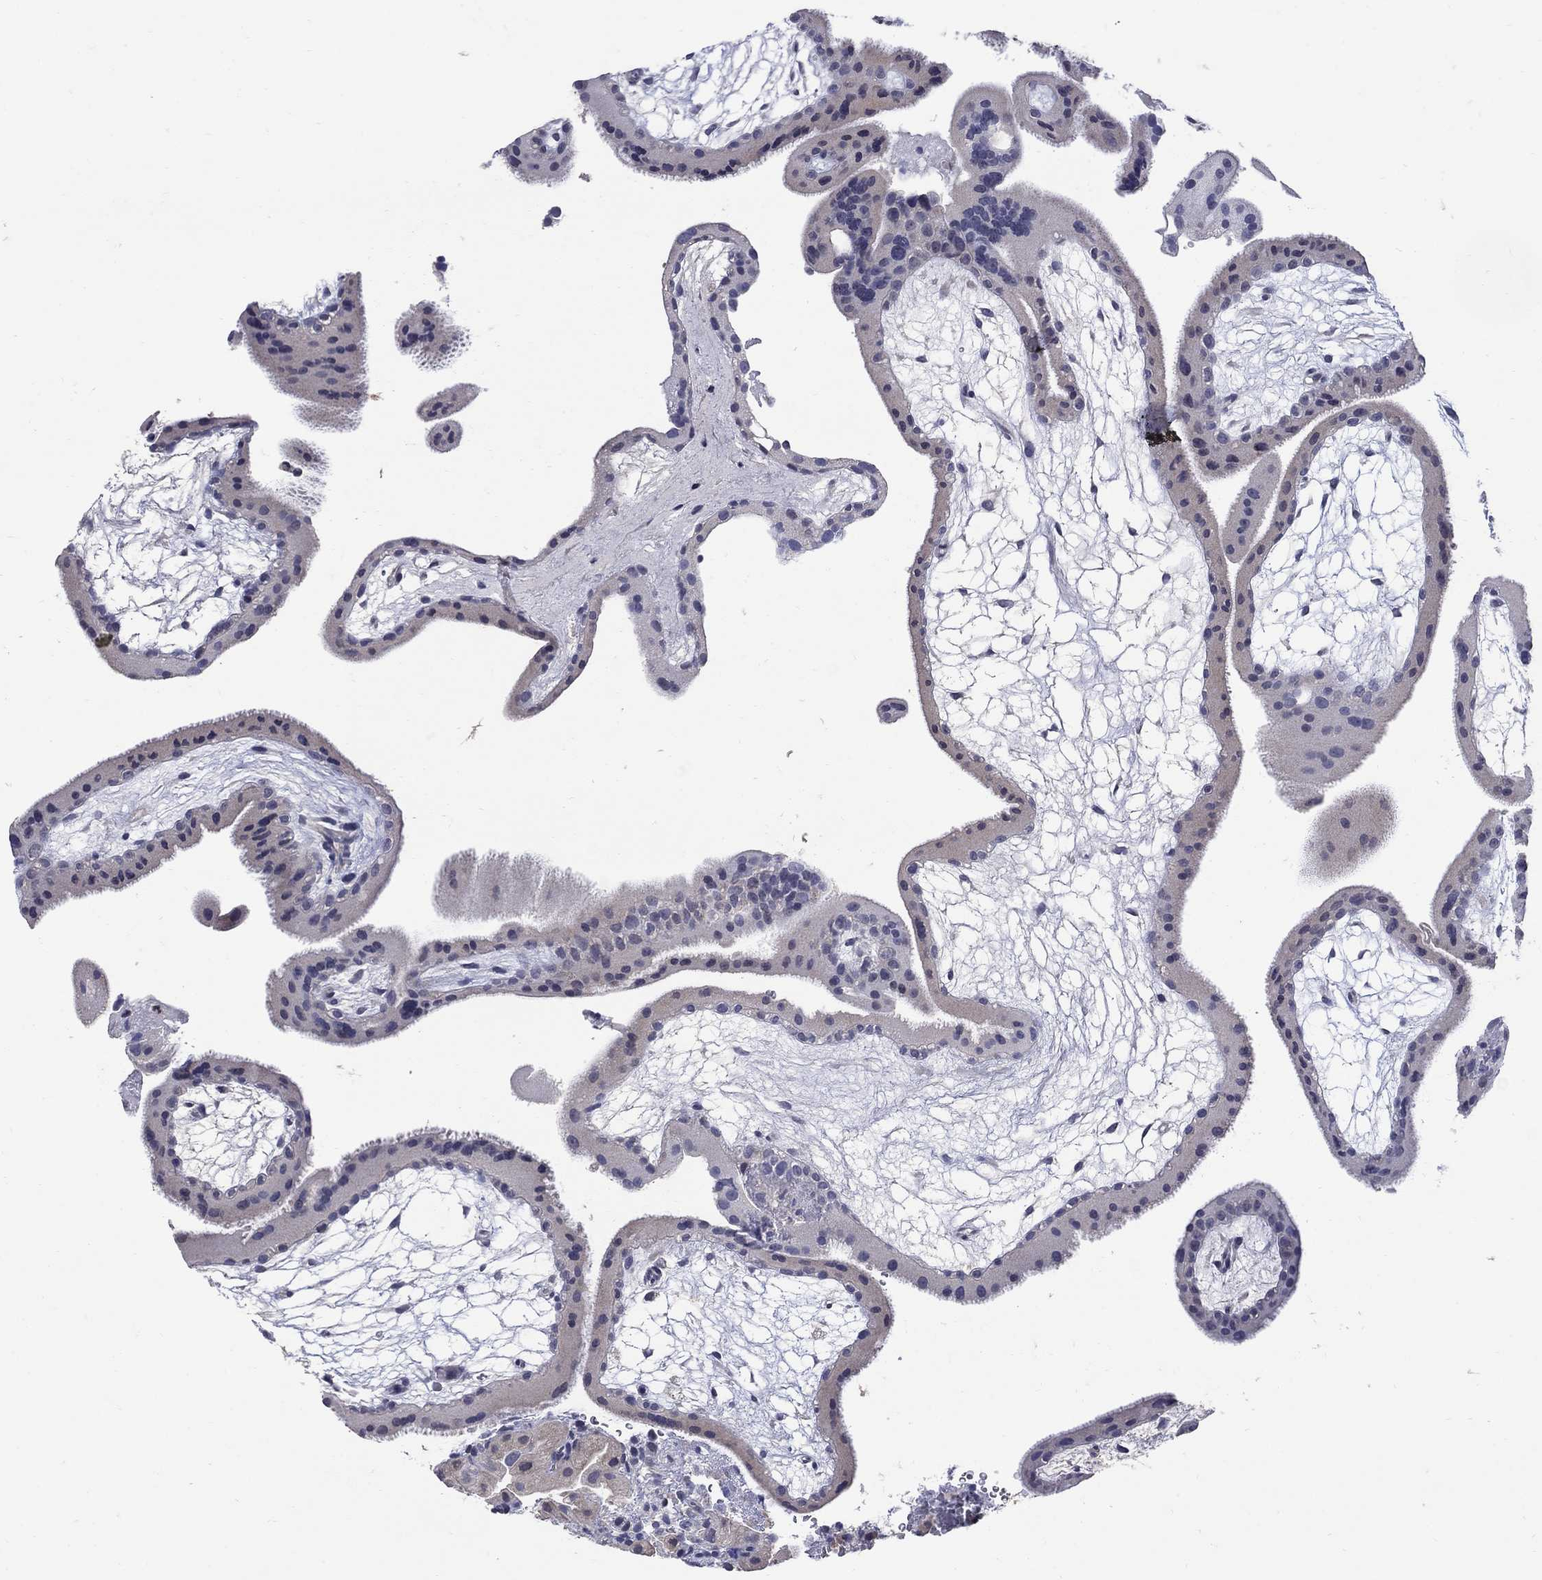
{"staining": {"intensity": "negative", "quantity": "none", "location": "none"}, "tissue": "placenta", "cell_type": "Decidual cells", "image_type": "normal", "snomed": [{"axis": "morphology", "description": "Normal tissue, NOS"}, {"axis": "topography", "description": "Placenta"}], "caption": "The immunohistochemistry image has no significant staining in decidual cells of placenta.", "gene": "CETN1", "patient": {"sex": "female", "age": 19}}